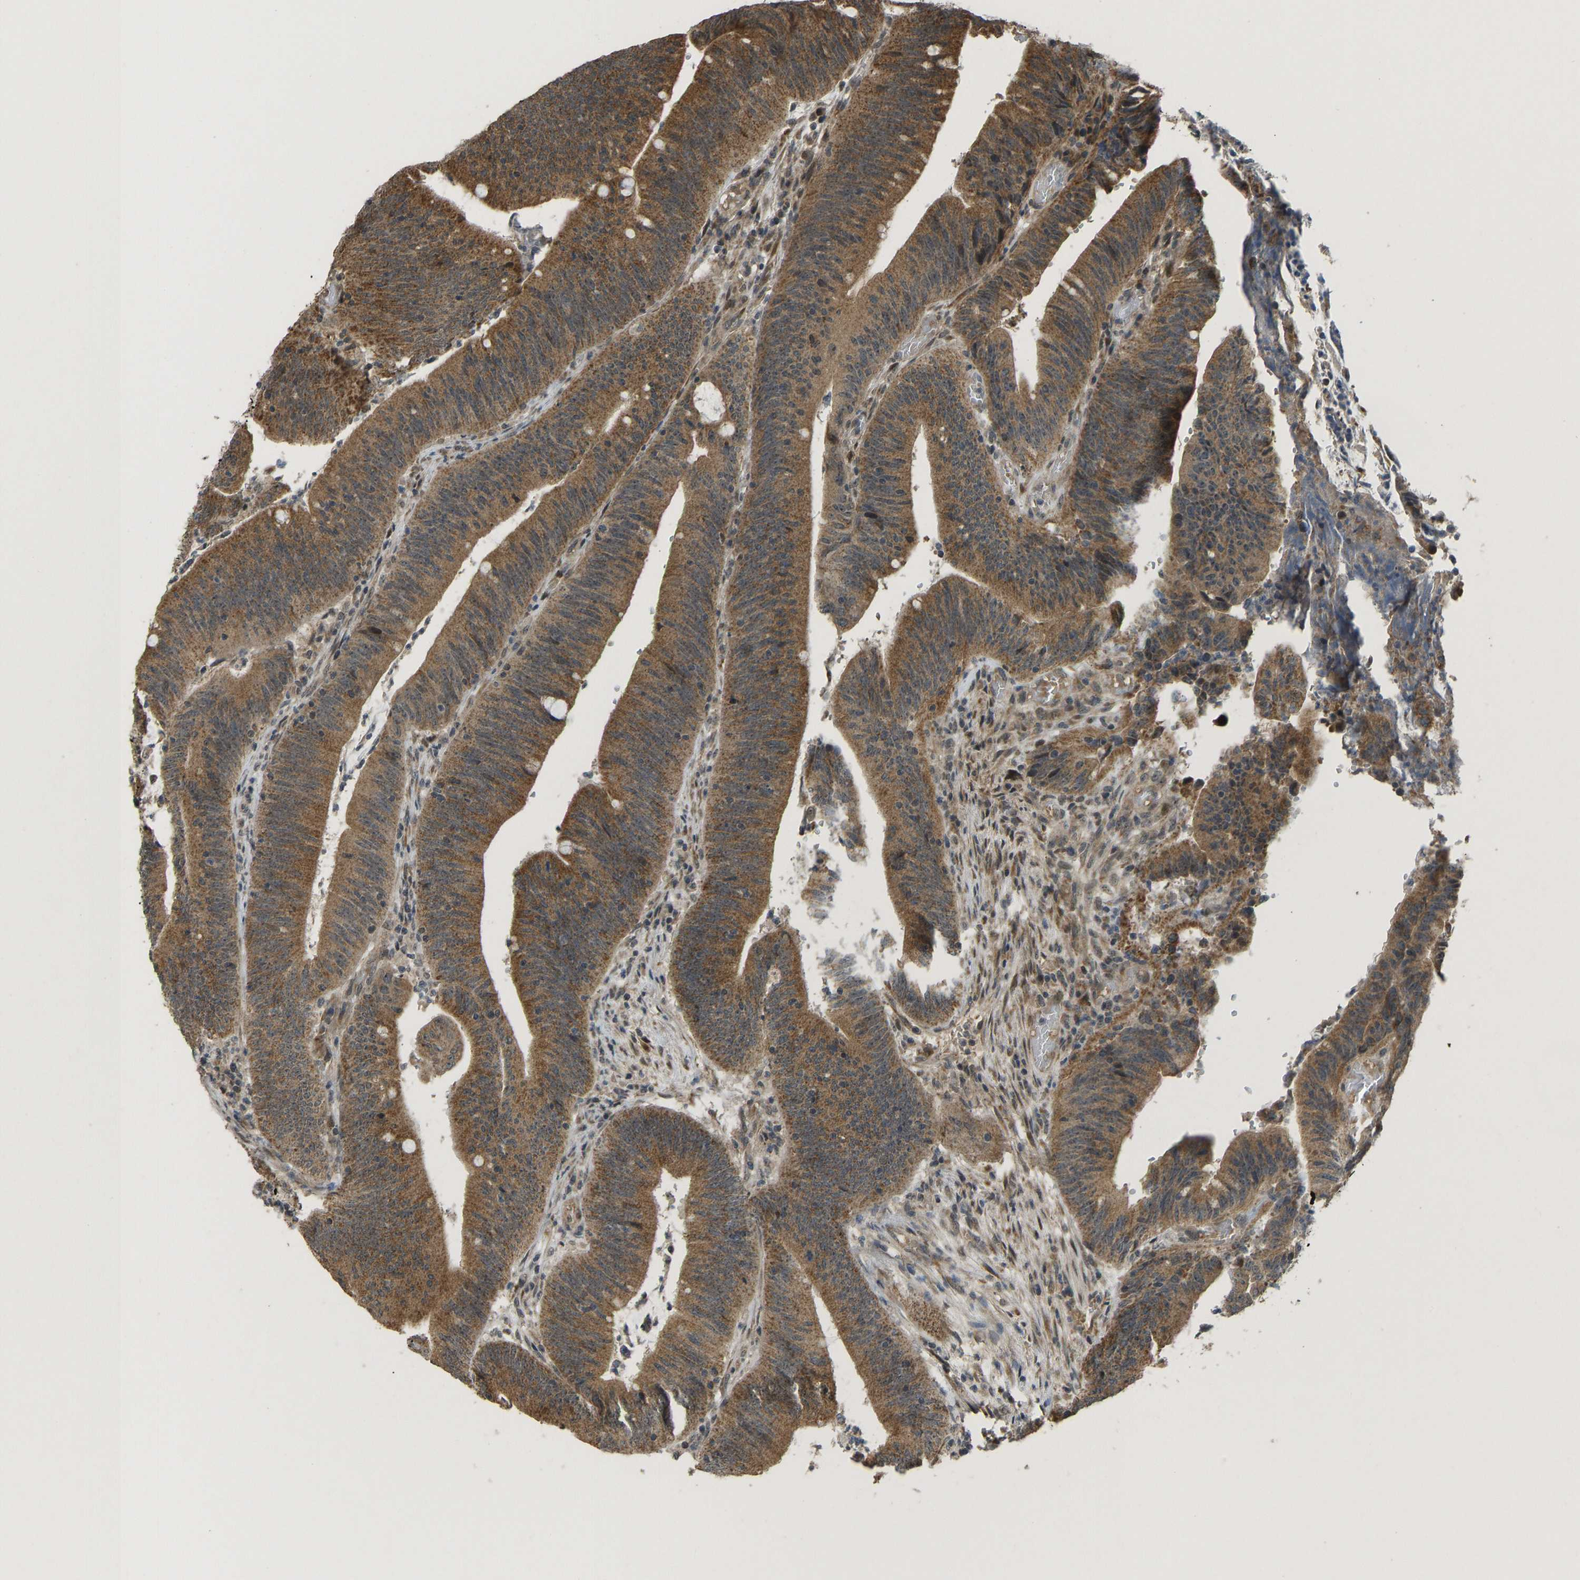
{"staining": {"intensity": "moderate", "quantity": ">75%", "location": "cytoplasmic/membranous"}, "tissue": "colorectal cancer", "cell_type": "Tumor cells", "image_type": "cancer", "snomed": [{"axis": "morphology", "description": "Normal tissue, NOS"}, {"axis": "morphology", "description": "Adenocarcinoma, NOS"}, {"axis": "topography", "description": "Rectum"}], "caption": "A photomicrograph of colorectal adenocarcinoma stained for a protein demonstrates moderate cytoplasmic/membranous brown staining in tumor cells.", "gene": "ACADS", "patient": {"sex": "female", "age": 66}}